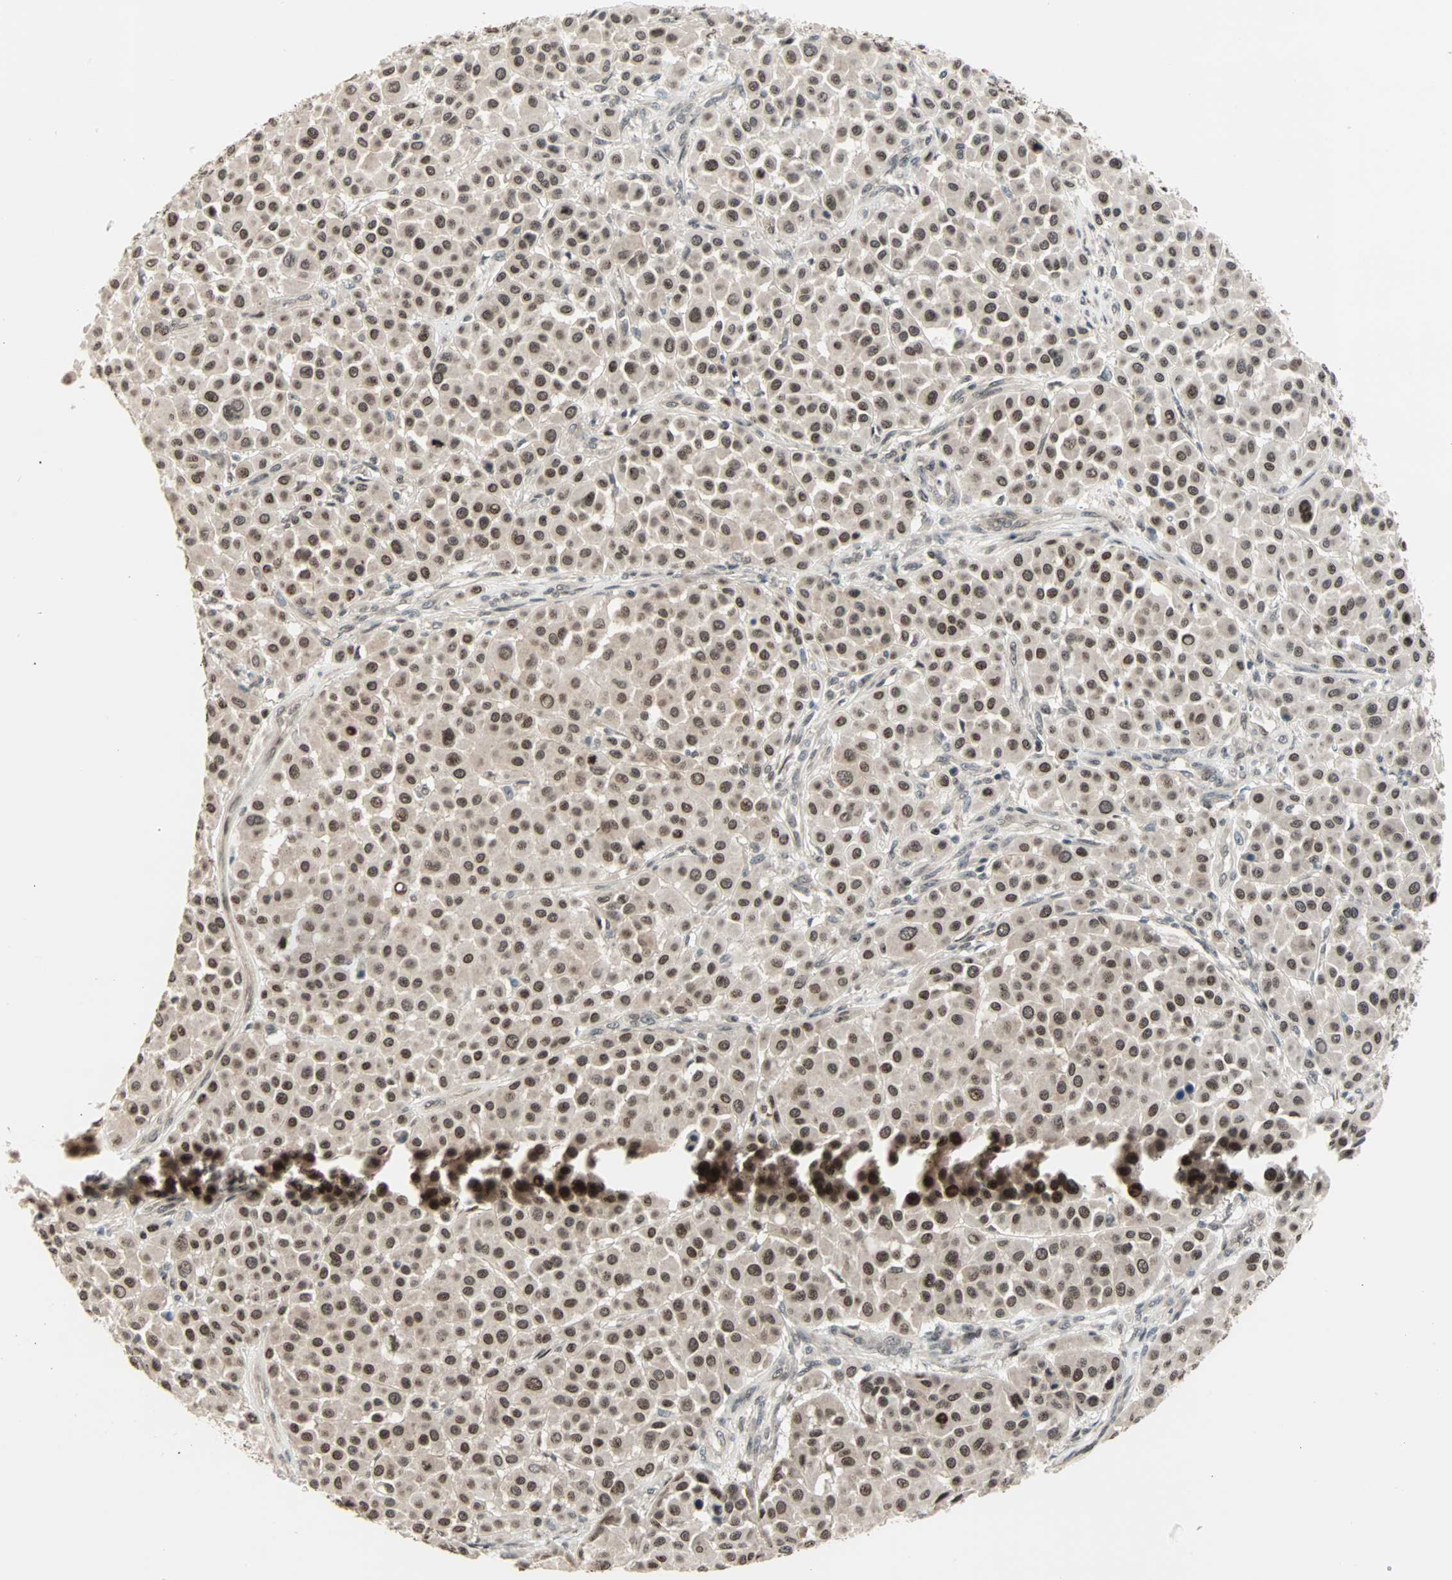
{"staining": {"intensity": "moderate", "quantity": ">75%", "location": "nuclear"}, "tissue": "melanoma", "cell_type": "Tumor cells", "image_type": "cancer", "snomed": [{"axis": "morphology", "description": "Malignant melanoma, Metastatic site"}, {"axis": "topography", "description": "Soft tissue"}], "caption": "Approximately >75% of tumor cells in human melanoma display moderate nuclear protein expression as visualized by brown immunohistochemical staining.", "gene": "CBX4", "patient": {"sex": "male", "age": 41}}